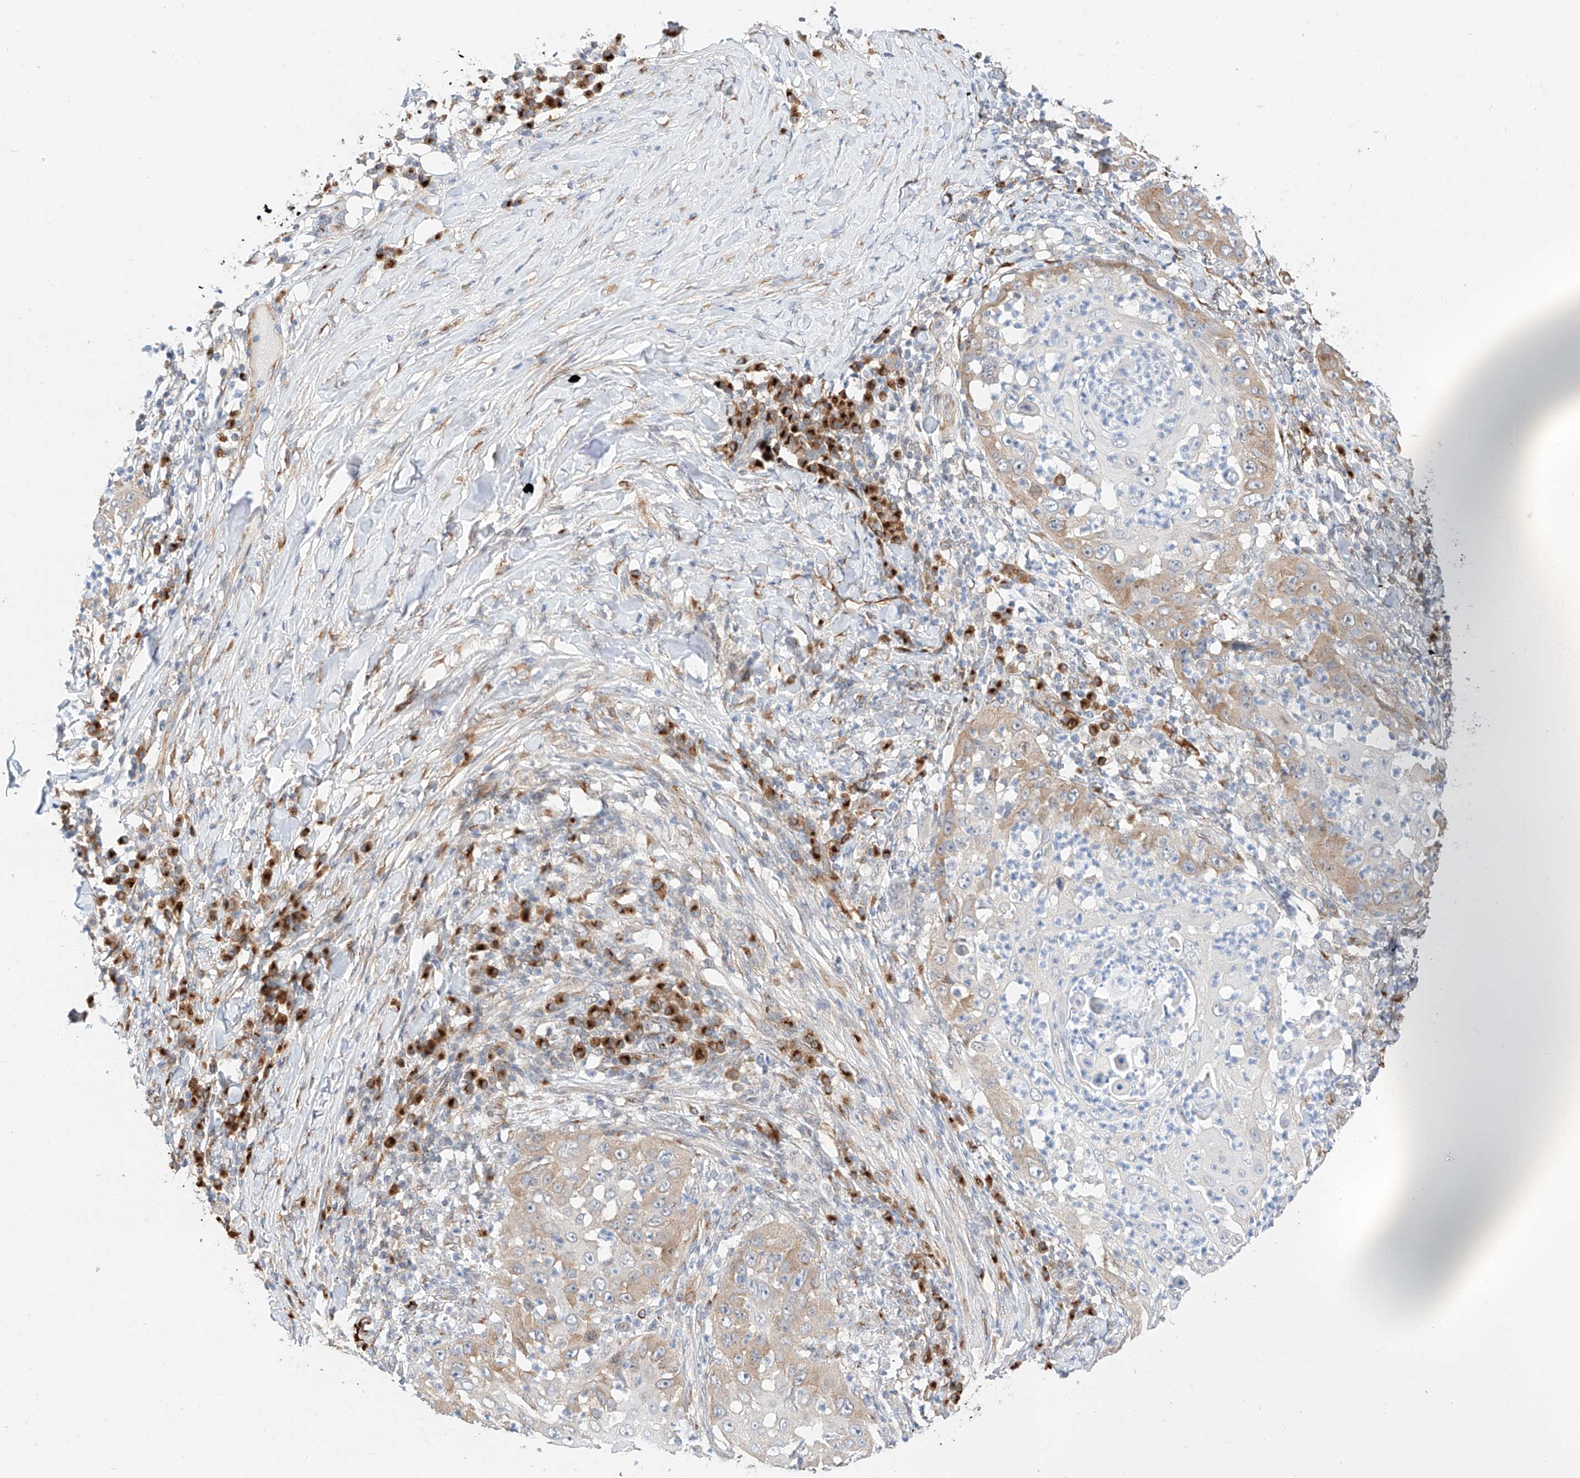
{"staining": {"intensity": "moderate", "quantity": "<25%", "location": "cytoplasmic/membranous"}, "tissue": "skin cancer", "cell_type": "Tumor cells", "image_type": "cancer", "snomed": [{"axis": "morphology", "description": "Squamous cell carcinoma, NOS"}, {"axis": "topography", "description": "Skin"}], "caption": "Protein staining reveals moderate cytoplasmic/membranous expression in about <25% of tumor cells in skin cancer (squamous cell carcinoma). The staining was performed using DAB to visualize the protein expression in brown, while the nuclei were stained in blue with hematoxylin (Magnification: 20x).", "gene": "CARMIL1", "patient": {"sex": "female", "age": 44}}